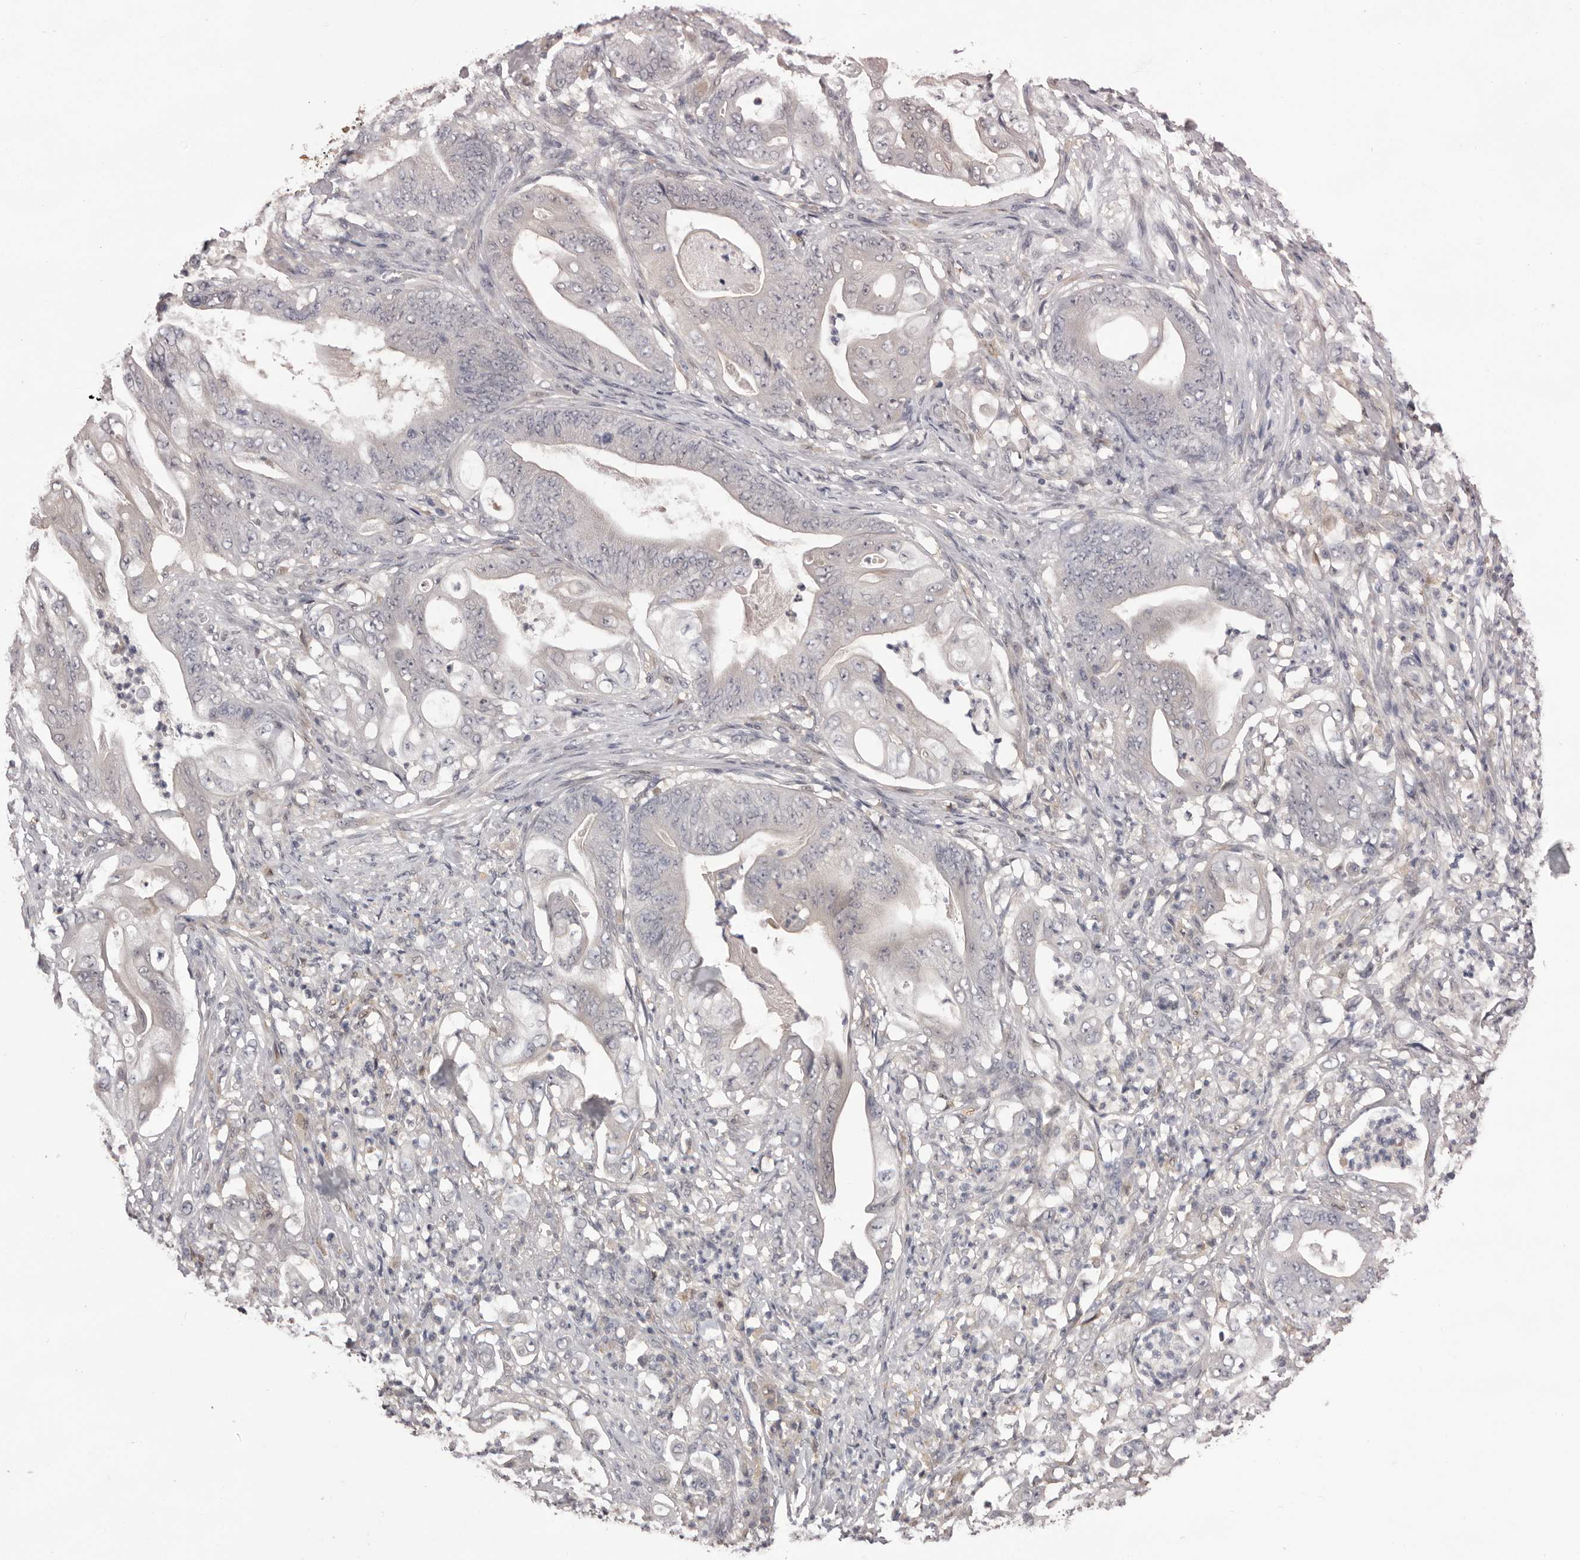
{"staining": {"intensity": "negative", "quantity": "none", "location": "none"}, "tissue": "stomach cancer", "cell_type": "Tumor cells", "image_type": "cancer", "snomed": [{"axis": "morphology", "description": "Adenocarcinoma, NOS"}, {"axis": "topography", "description": "Stomach"}], "caption": "The immunohistochemistry (IHC) image has no significant positivity in tumor cells of stomach adenocarcinoma tissue.", "gene": "MDH1", "patient": {"sex": "female", "age": 73}}